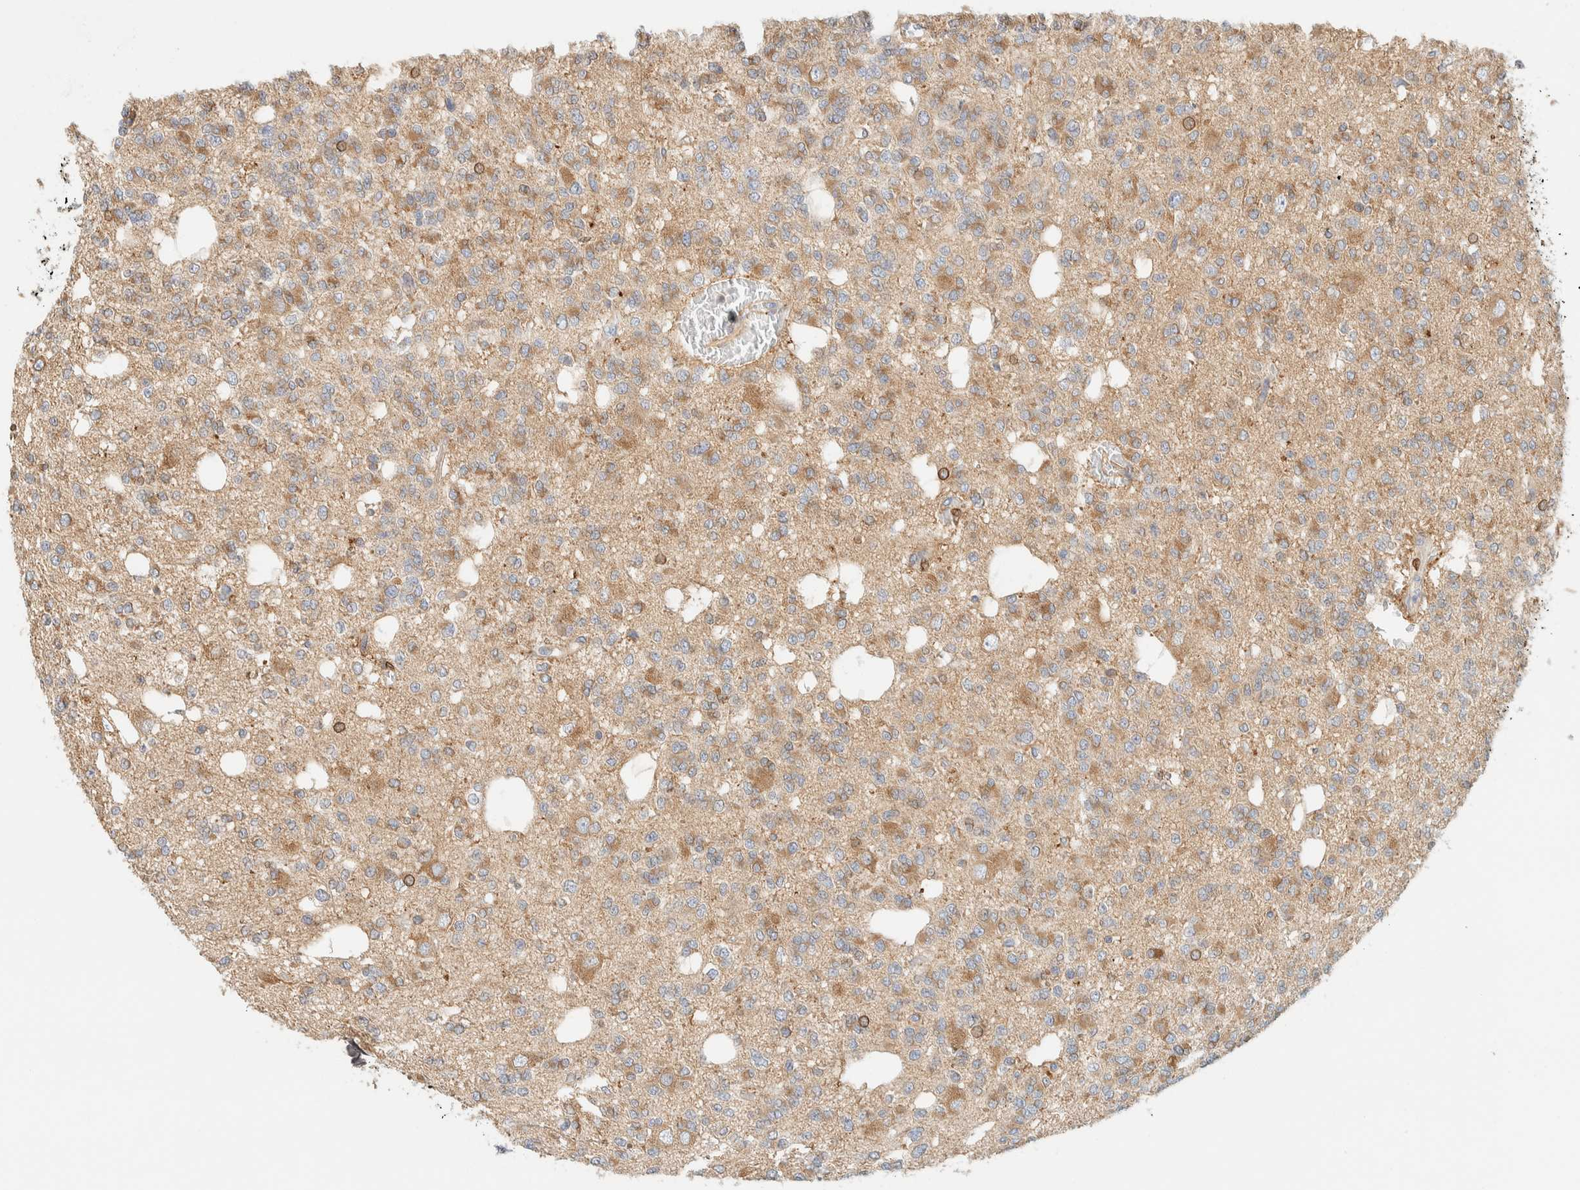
{"staining": {"intensity": "moderate", "quantity": "25%-75%", "location": "cytoplasmic/membranous"}, "tissue": "glioma", "cell_type": "Tumor cells", "image_type": "cancer", "snomed": [{"axis": "morphology", "description": "Glioma, malignant, Low grade"}, {"axis": "topography", "description": "Brain"}], "caption": "This micrograph demonstrates IHC staining of malignant low-grade glioma, with medium moderate cytoplasmic/membranous staining in approximately 25%-75% of tumor cells.", "gene": "NT5C", "patient": {"sex": "male", "age": 38}}